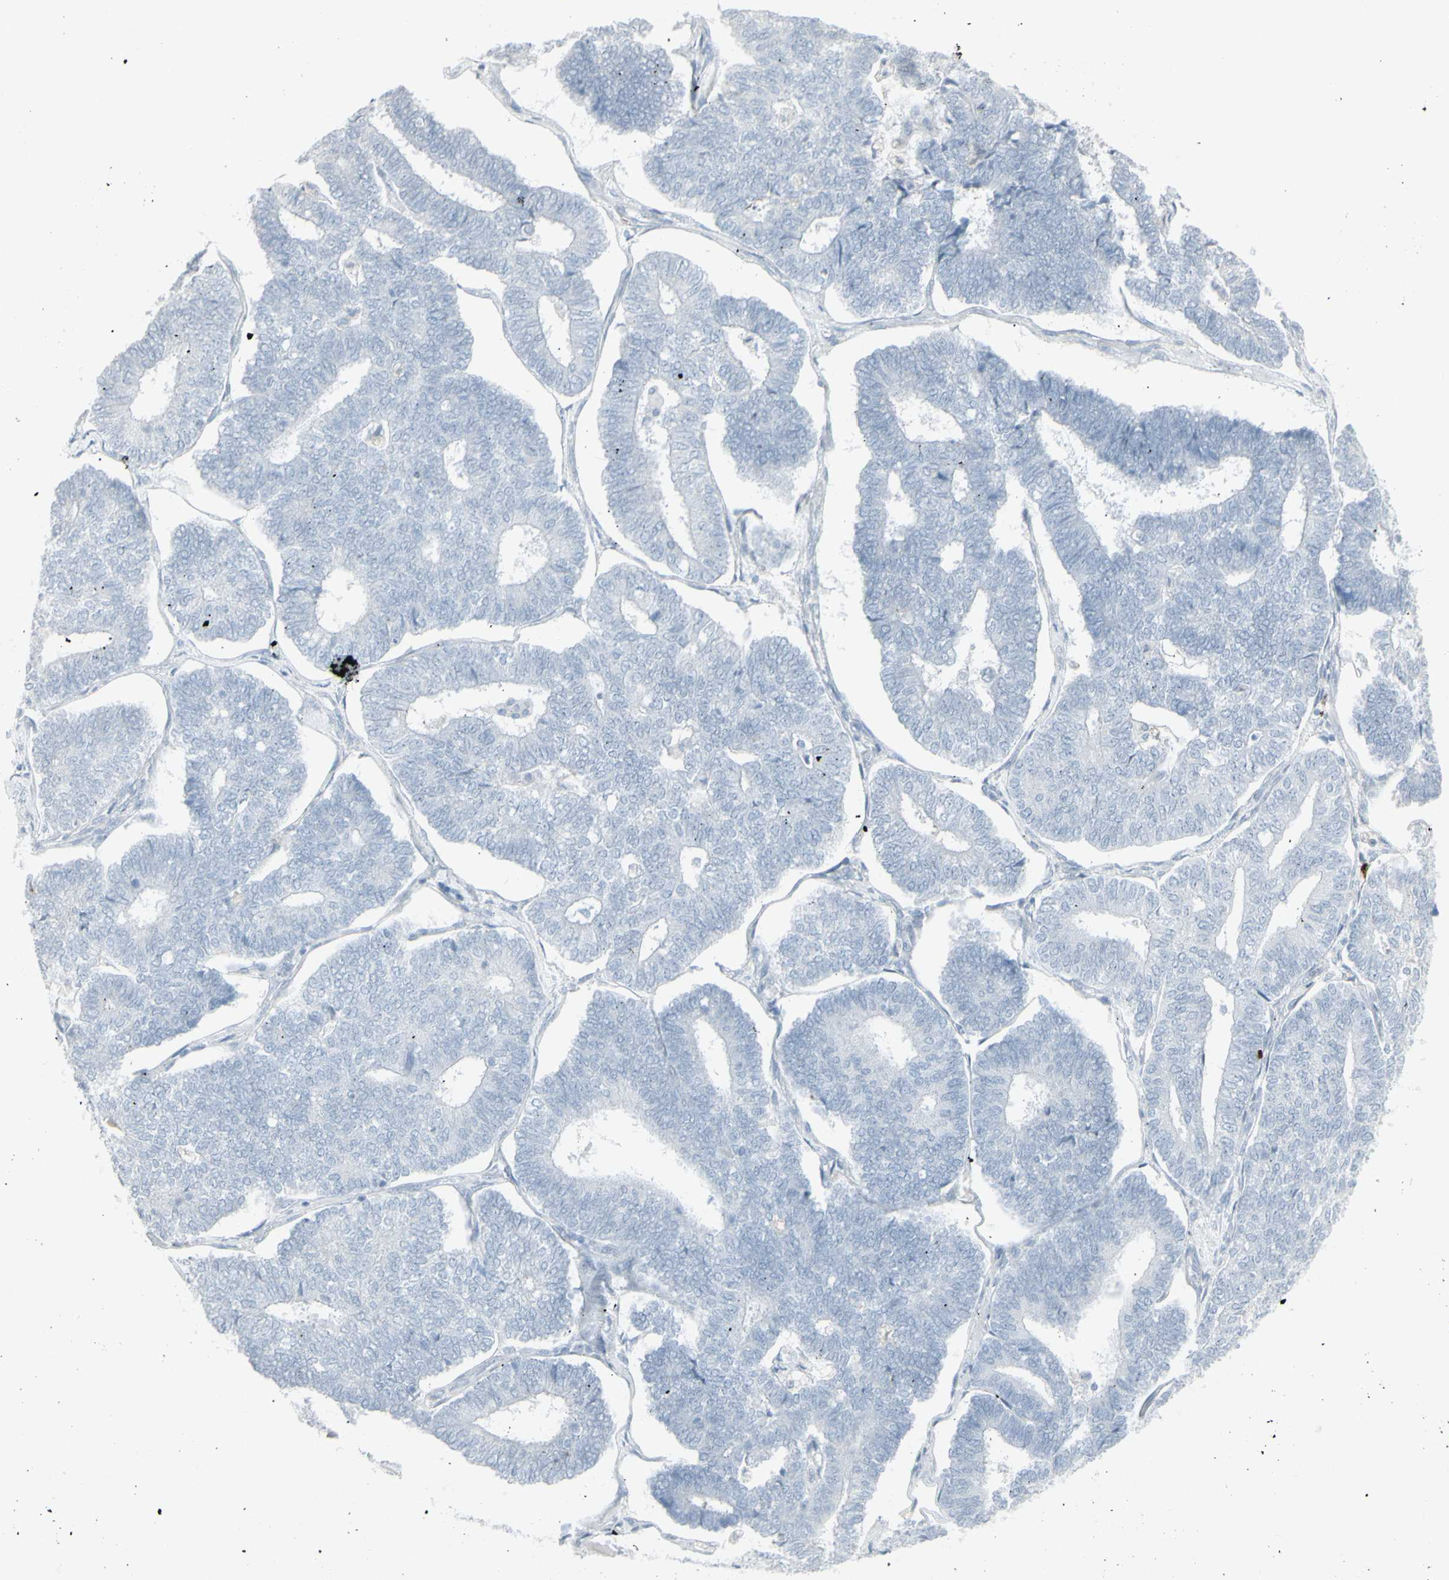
{"staining": {"intensity": "negative", "quantity": "none", "location": "none"}, "tissue": "endometrial cancer", "cell_type": "Tumor cells", "image_type": "cancer", "snomed": [{"axis": "morphology", "description": "Adenocarcinoma, NOS"}, {"axis": "topography", "description": "Endometrium"}], "caption": "Micrograph shows no significant protein expression in tumor cells of endometrial adenocarcinoma.", "gene": "YBX2", "patient": {"sex": "female", "age": 70}}